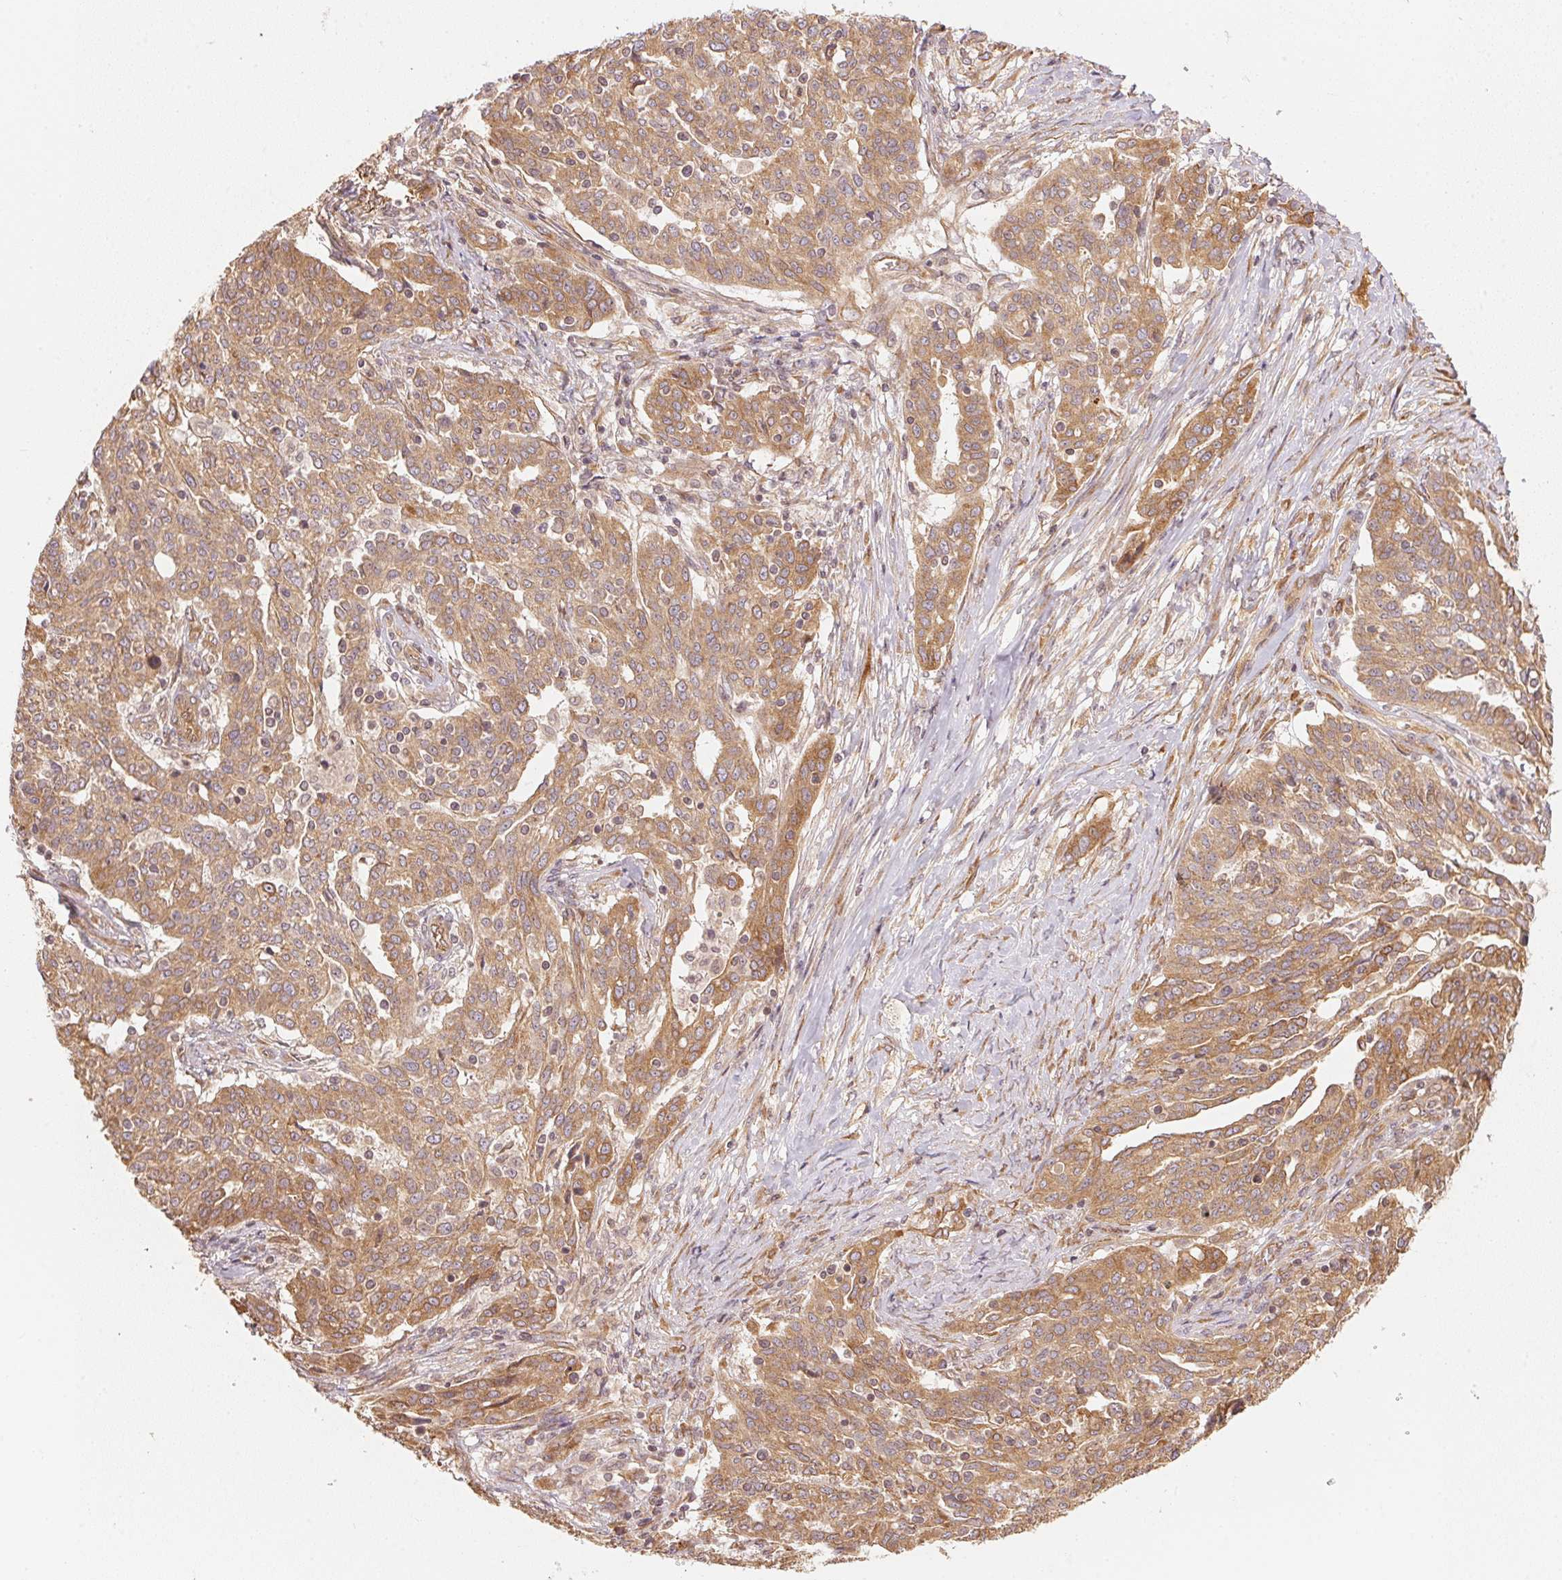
{"staining": {"intensity": "moderate", "quantity": ">75%", "location": "cytoplasmic/membranous"}, "tissue": "ovarian cancer", "cell_type": "Tumor cells", "image_type": "cancer", "snomed": [{"axis": "morphology", "description": "Cystadenocarcinoma, serous, NOS"}, {"axis": "topography", "description": "Ovary"}], "caption": "Immunohistochemistry (IHC) photomicrograph of neoplastic tissue: ovarian serous cystadenocarcinoma stained using IHC displays medium levels of moderate protein expression localized specifically in the cytoplasmic/membranous of tumor cells, appearing as a cytoplasmic/membranous brown color.", "gene": "STRN4", "patient": {"sex": "female", "age": 67}}